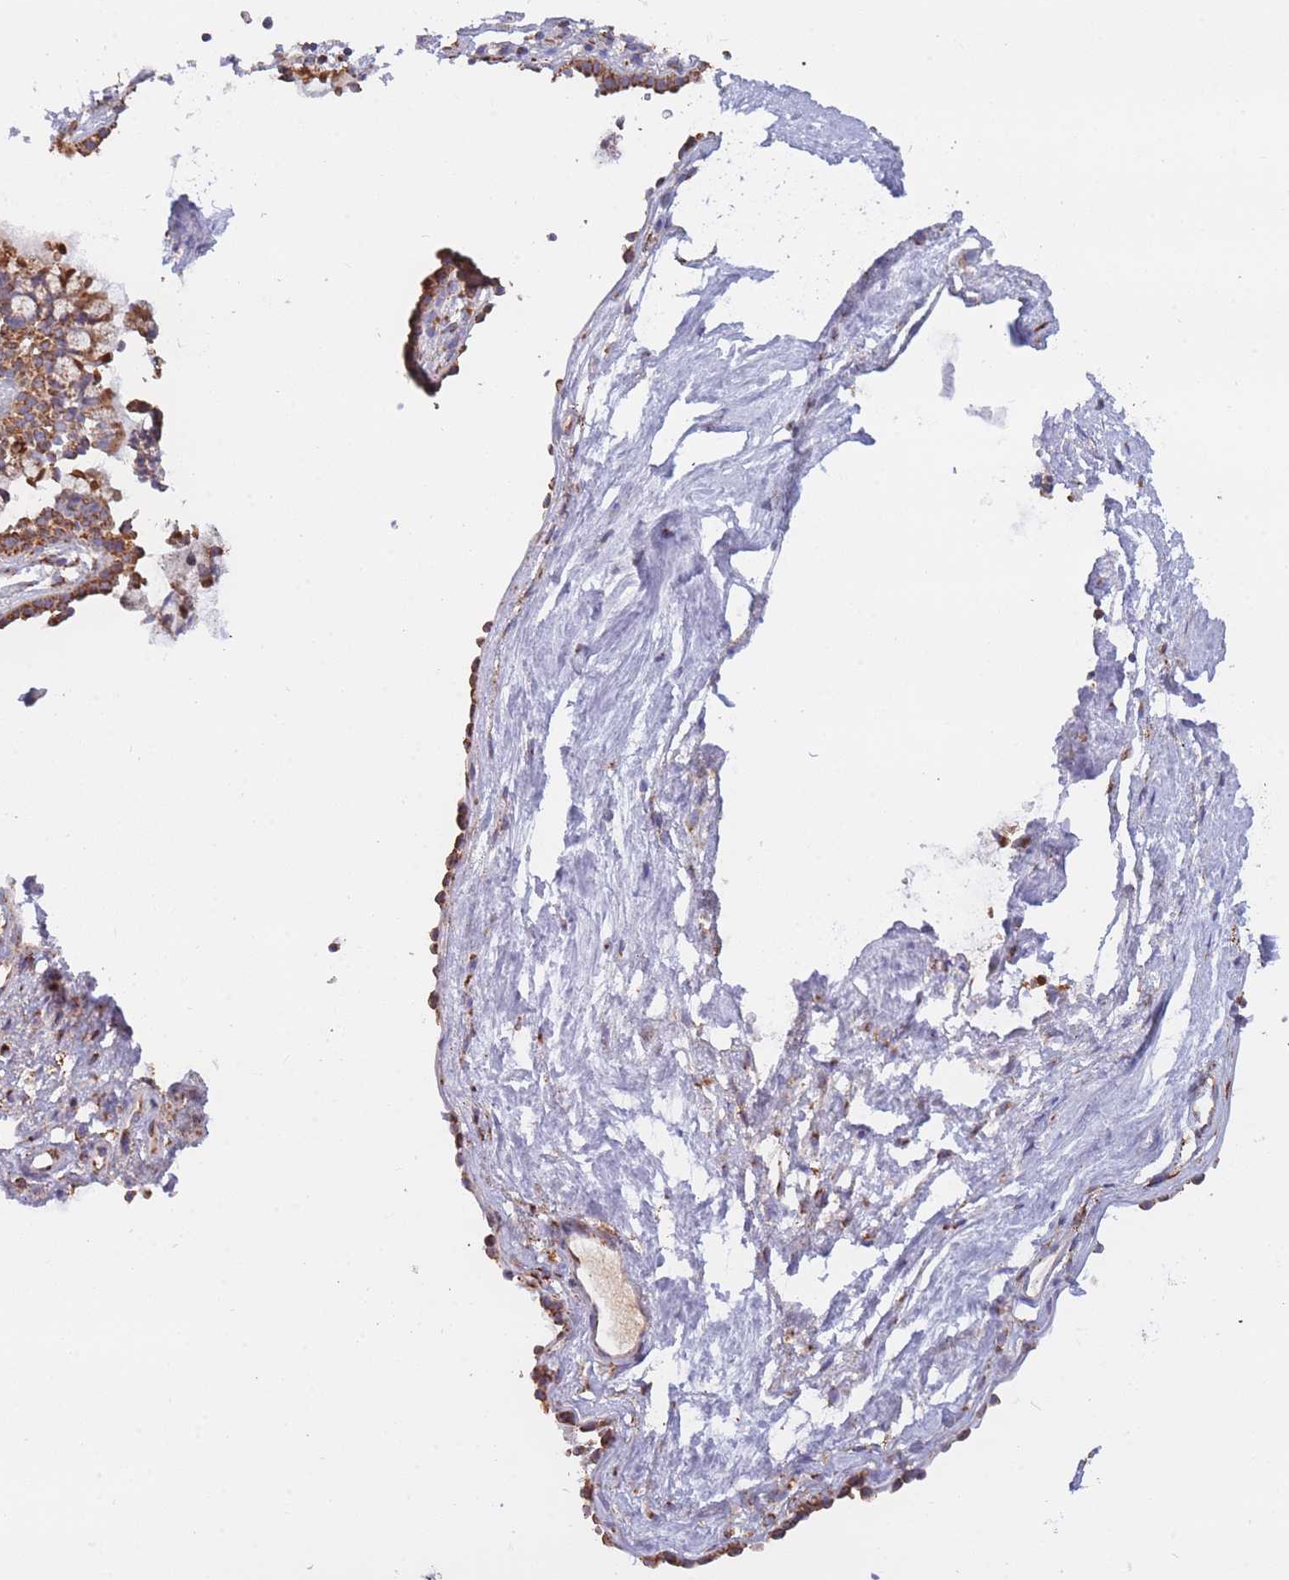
{"staining": {"intensity": "moderate", "quantity": ">75%", "location": "cytoplasmic/membranous"}, "tissue": "nasopharynx", "cell_type": "Respiratory epithelial cells", "image_type": "normal", "snomed": [{"axis": "morphology", "description": "Normal tissue, NOS"}, {"axis": "topography", "description": "Nasopharynx"}], "caption": "Brown immunohistochemical staining in unremarkable human nasopharynx shows moderate cytoplasmic/membranous staining in about >75% of respiratory epithelial cells.", "gene": "MRPL17", "patient": {"sex": "male", "age": 82}}